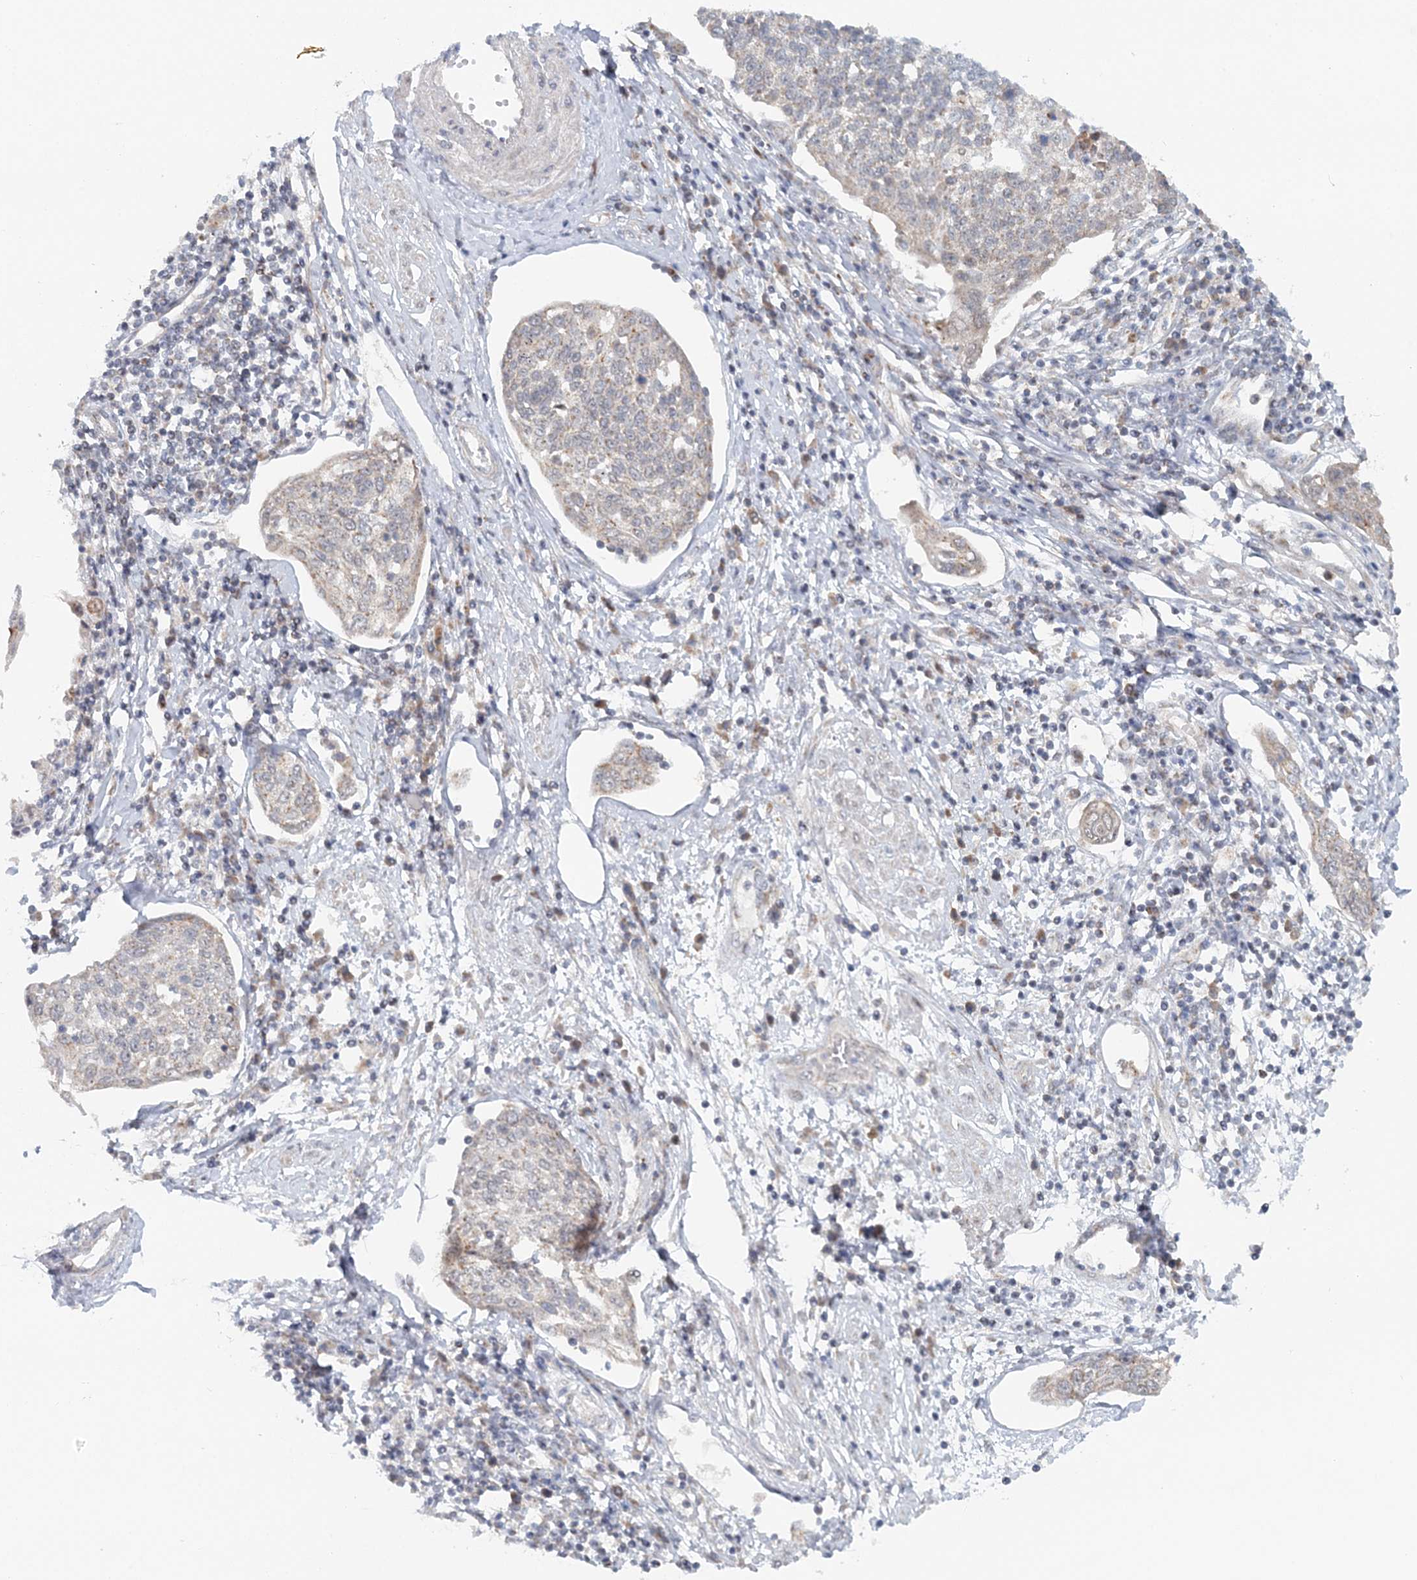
{"staining": {"intensity": "weak", "quantity": "<25%", "location": "cytoplasmic/membranous"}, "tissue": "cervical cancer", "cell_type": "Tumor cells", "image_type": "cancer", "snomed": [{"axis": "morphology", "description": "Squamous cell carcinoma, NOS"}, {"axis": "topography", "description": "Cervix"}], "caption": "The image exhibits no significant staining in tumor cells of cervical squamous cell carcinoma.", "gene": "RNF150", "patient": {"sex": "female", "age": 34}}